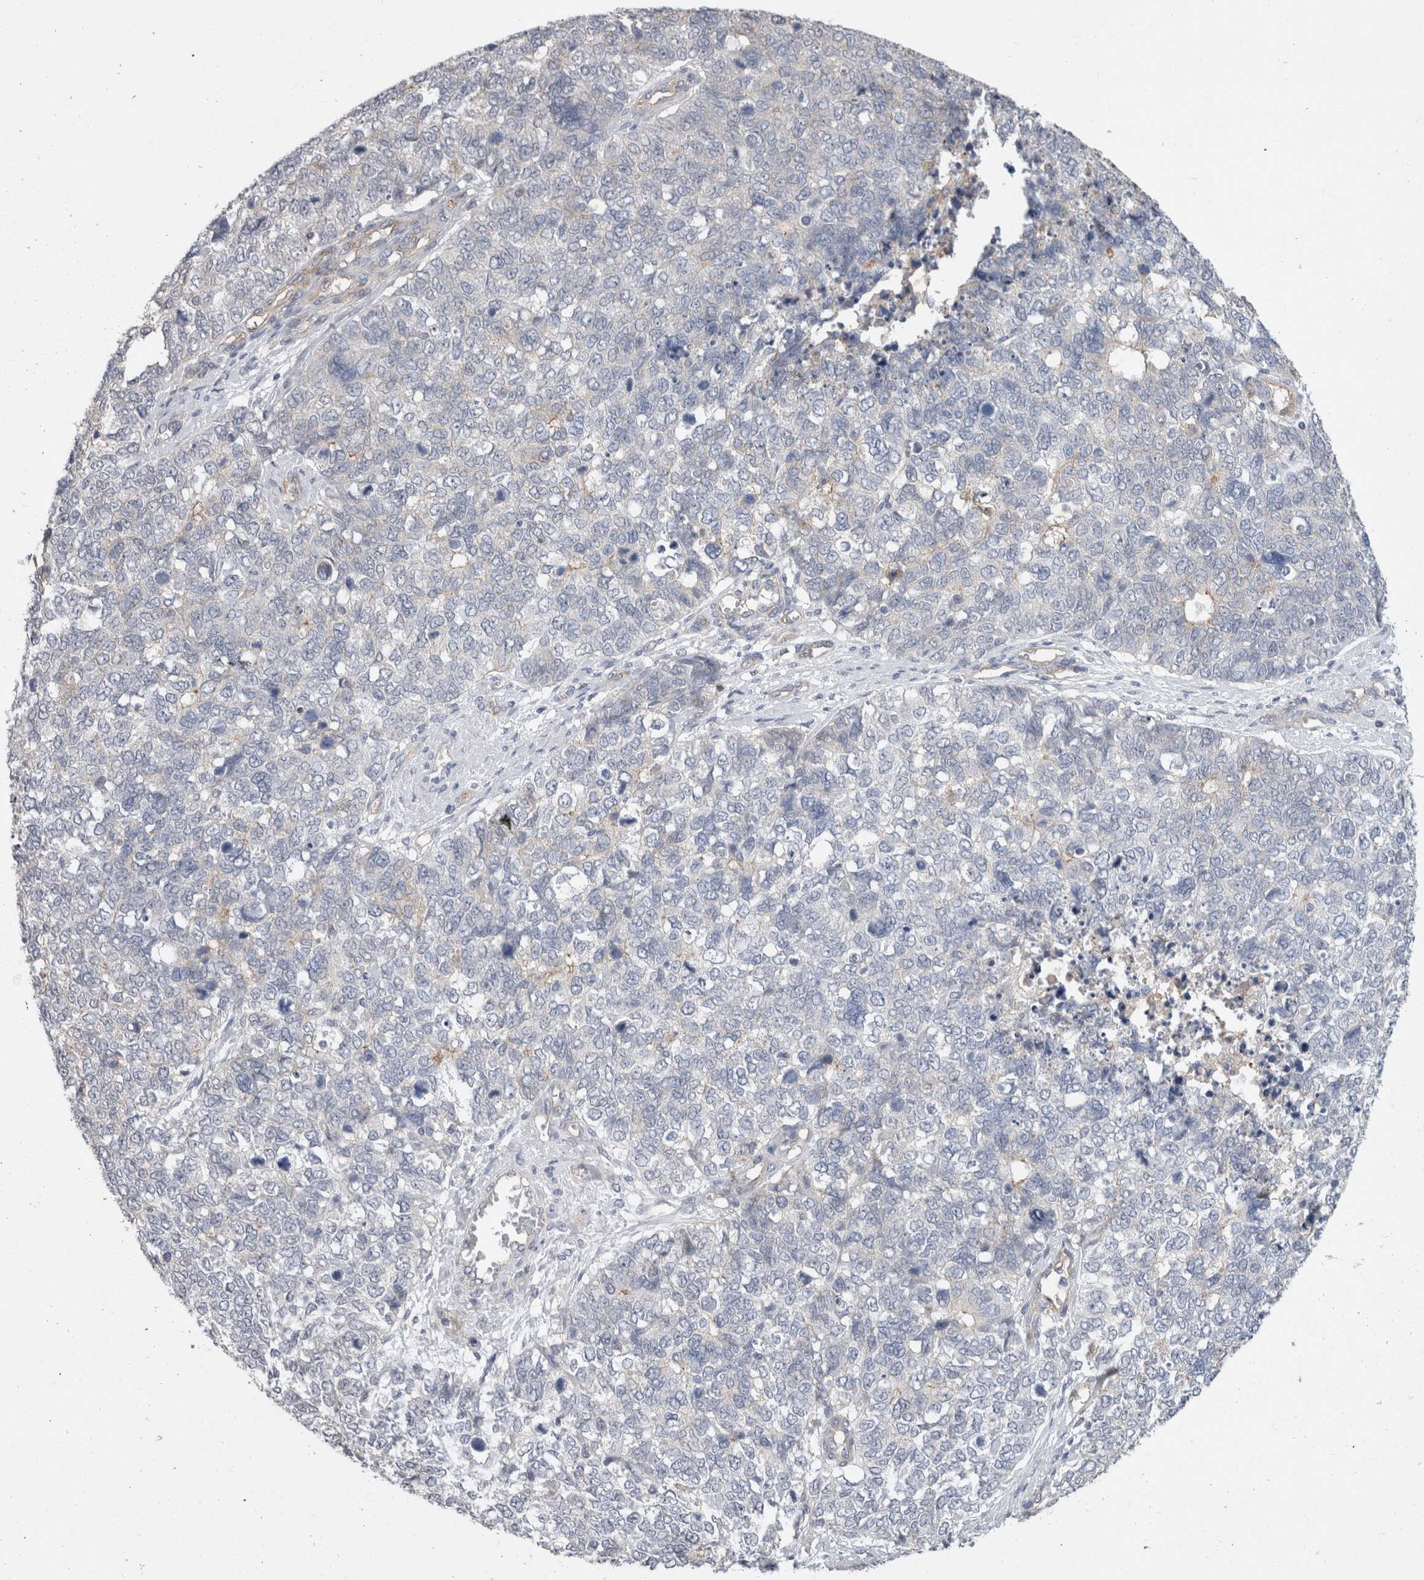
{"staining": {"intensity": "negative", "quantity": "none", "location": "none"}, "tissue": "cervical cancer", "cell_type": "Tumor cells", "image_type": "cancer", "snomed": [{"axis": "morphology", "description": "Squamous cell carcinoma, NOS"}, {"axis": "topography", "description": "Cervix"}], "caption": "Micrograph shows no significant protein expression in tumor cells of cervical cancer (squamous cell carcinoma).", "gene": "NECTIN2", "patient": {"sex": "female", "age": 63}}